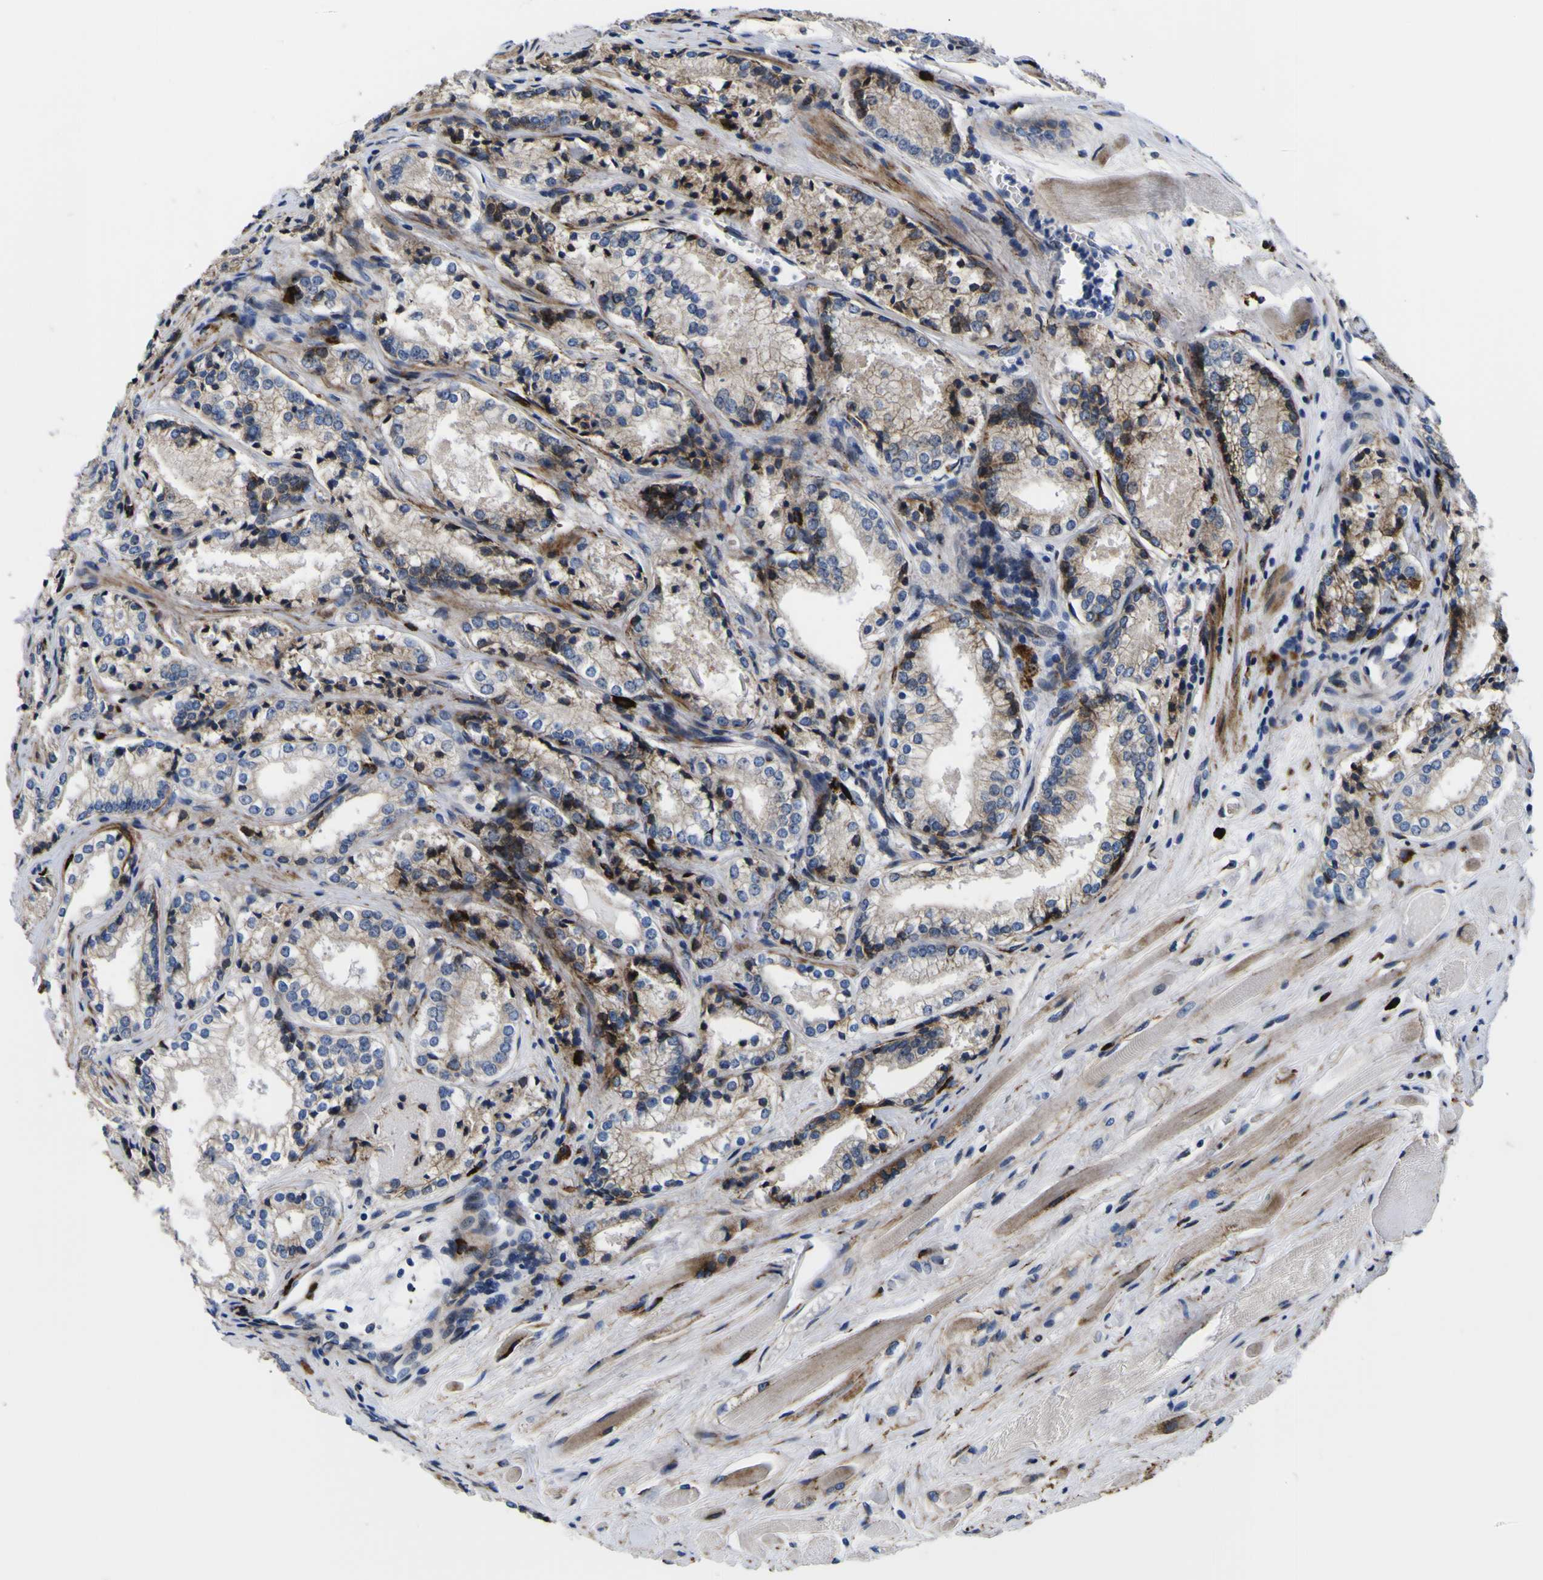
{"staining": {"intensity": "weak", "quantity": "<25%", "location": "cytoplasmic/membranous"}, "tissue": "prostate cancer", "cell_type": "Tumor cells", "image_type": "cancer", "snomed": [{"axis": "morphology", "description": "Adenocarcinoma, Low grade"}, {"axis": "topography", "description": "Prostate"}], "caption": "The immunohistochemistry photomicrograph has no significant expression in tumor cells of prostate cancer tissue.", "gene": "SCD", "patient": {"sex": "male", "age": 60}}